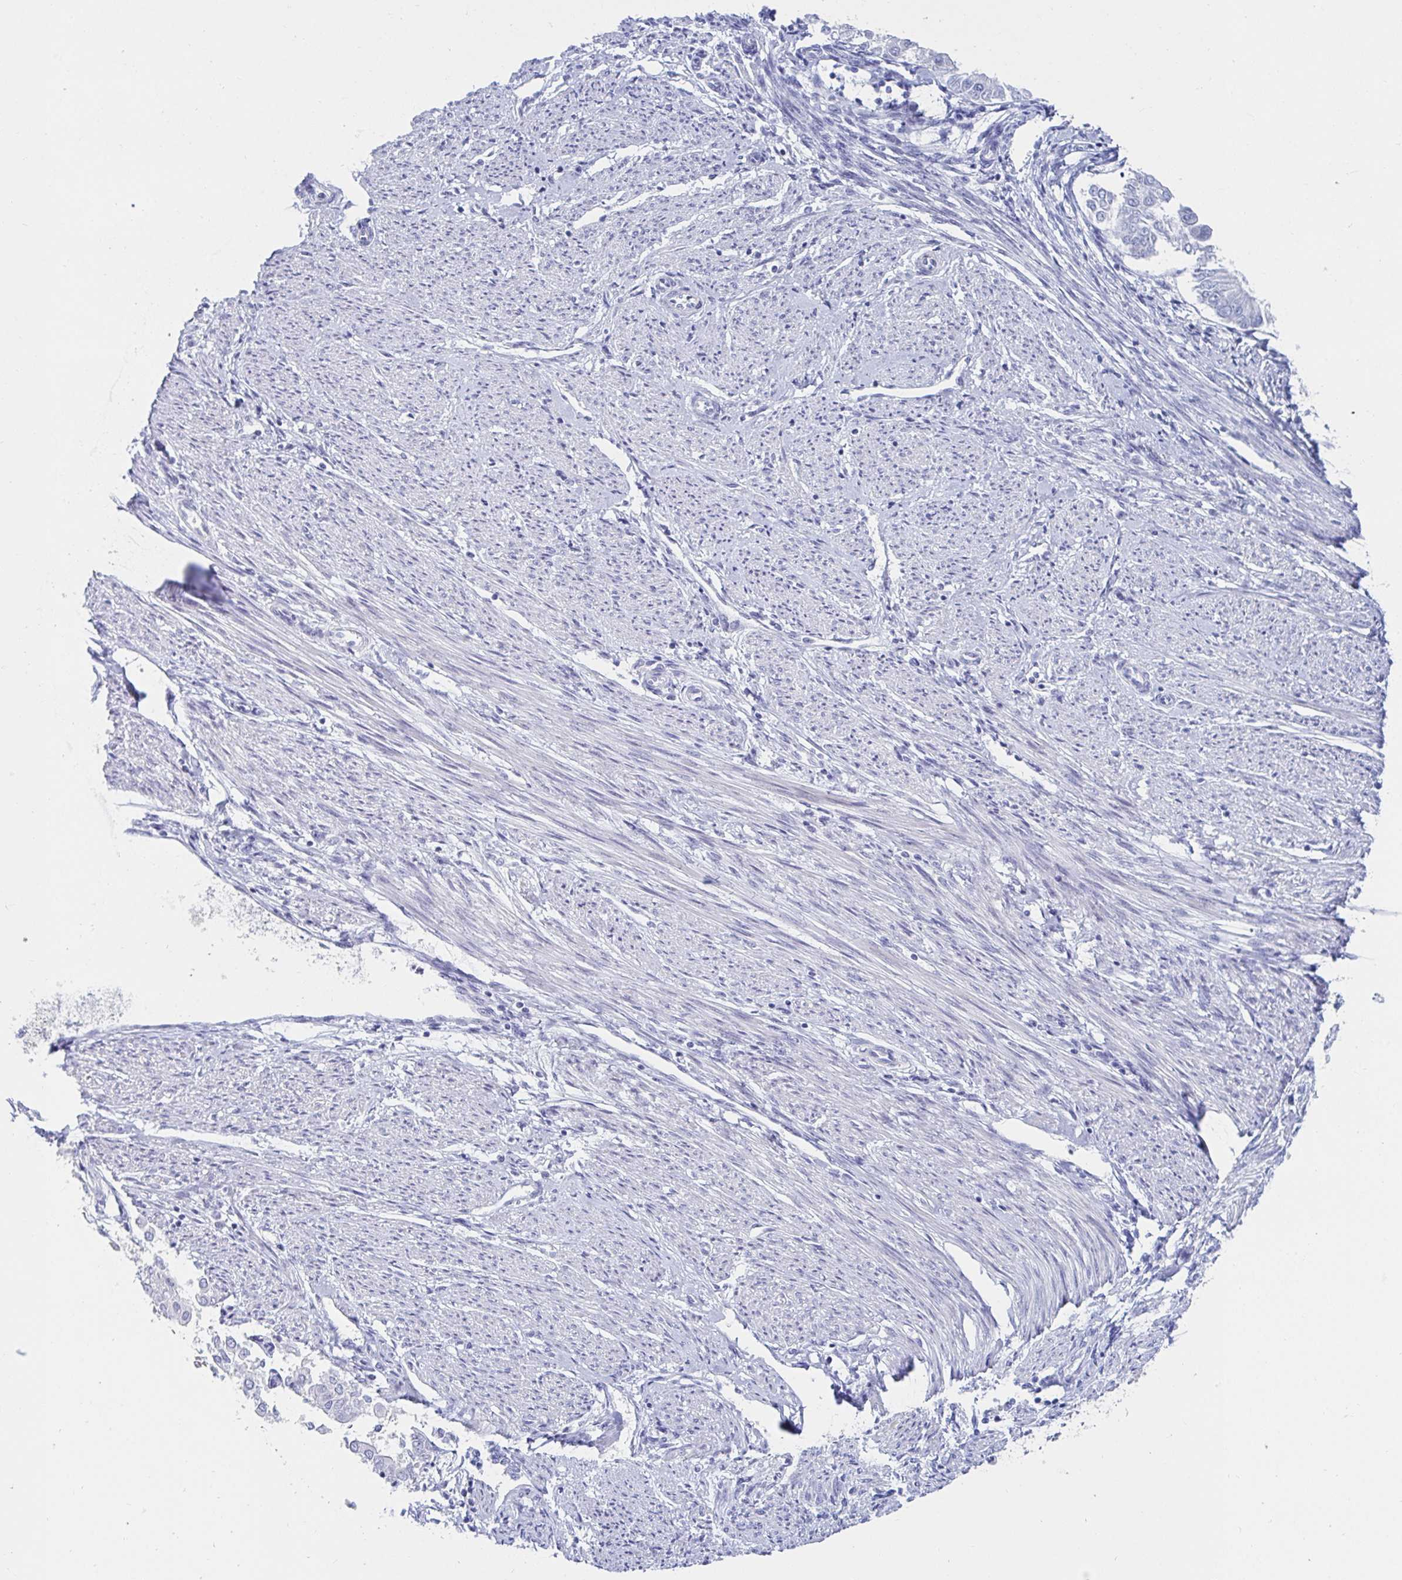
{"staining": {"intensity": "negative", "quantity": "none", "location": "none"}, "tissue": "endometrial cancer", "cell_type": "Tumor cells", "image_type": "cancer", "snomed": [{"axis": "morphology", "description": "Adenocarcinoma, NOS"}, {"axis": "topography", "description": "Endometrium"}], "caption": "Human endometrial cancer (adenocarcinoma) stained for a protein using immunohistochemistry (IHC) displays no staining in tumor cells.", "gene": "OR10K1", "patient": {"sex": "female", "age": 68}}